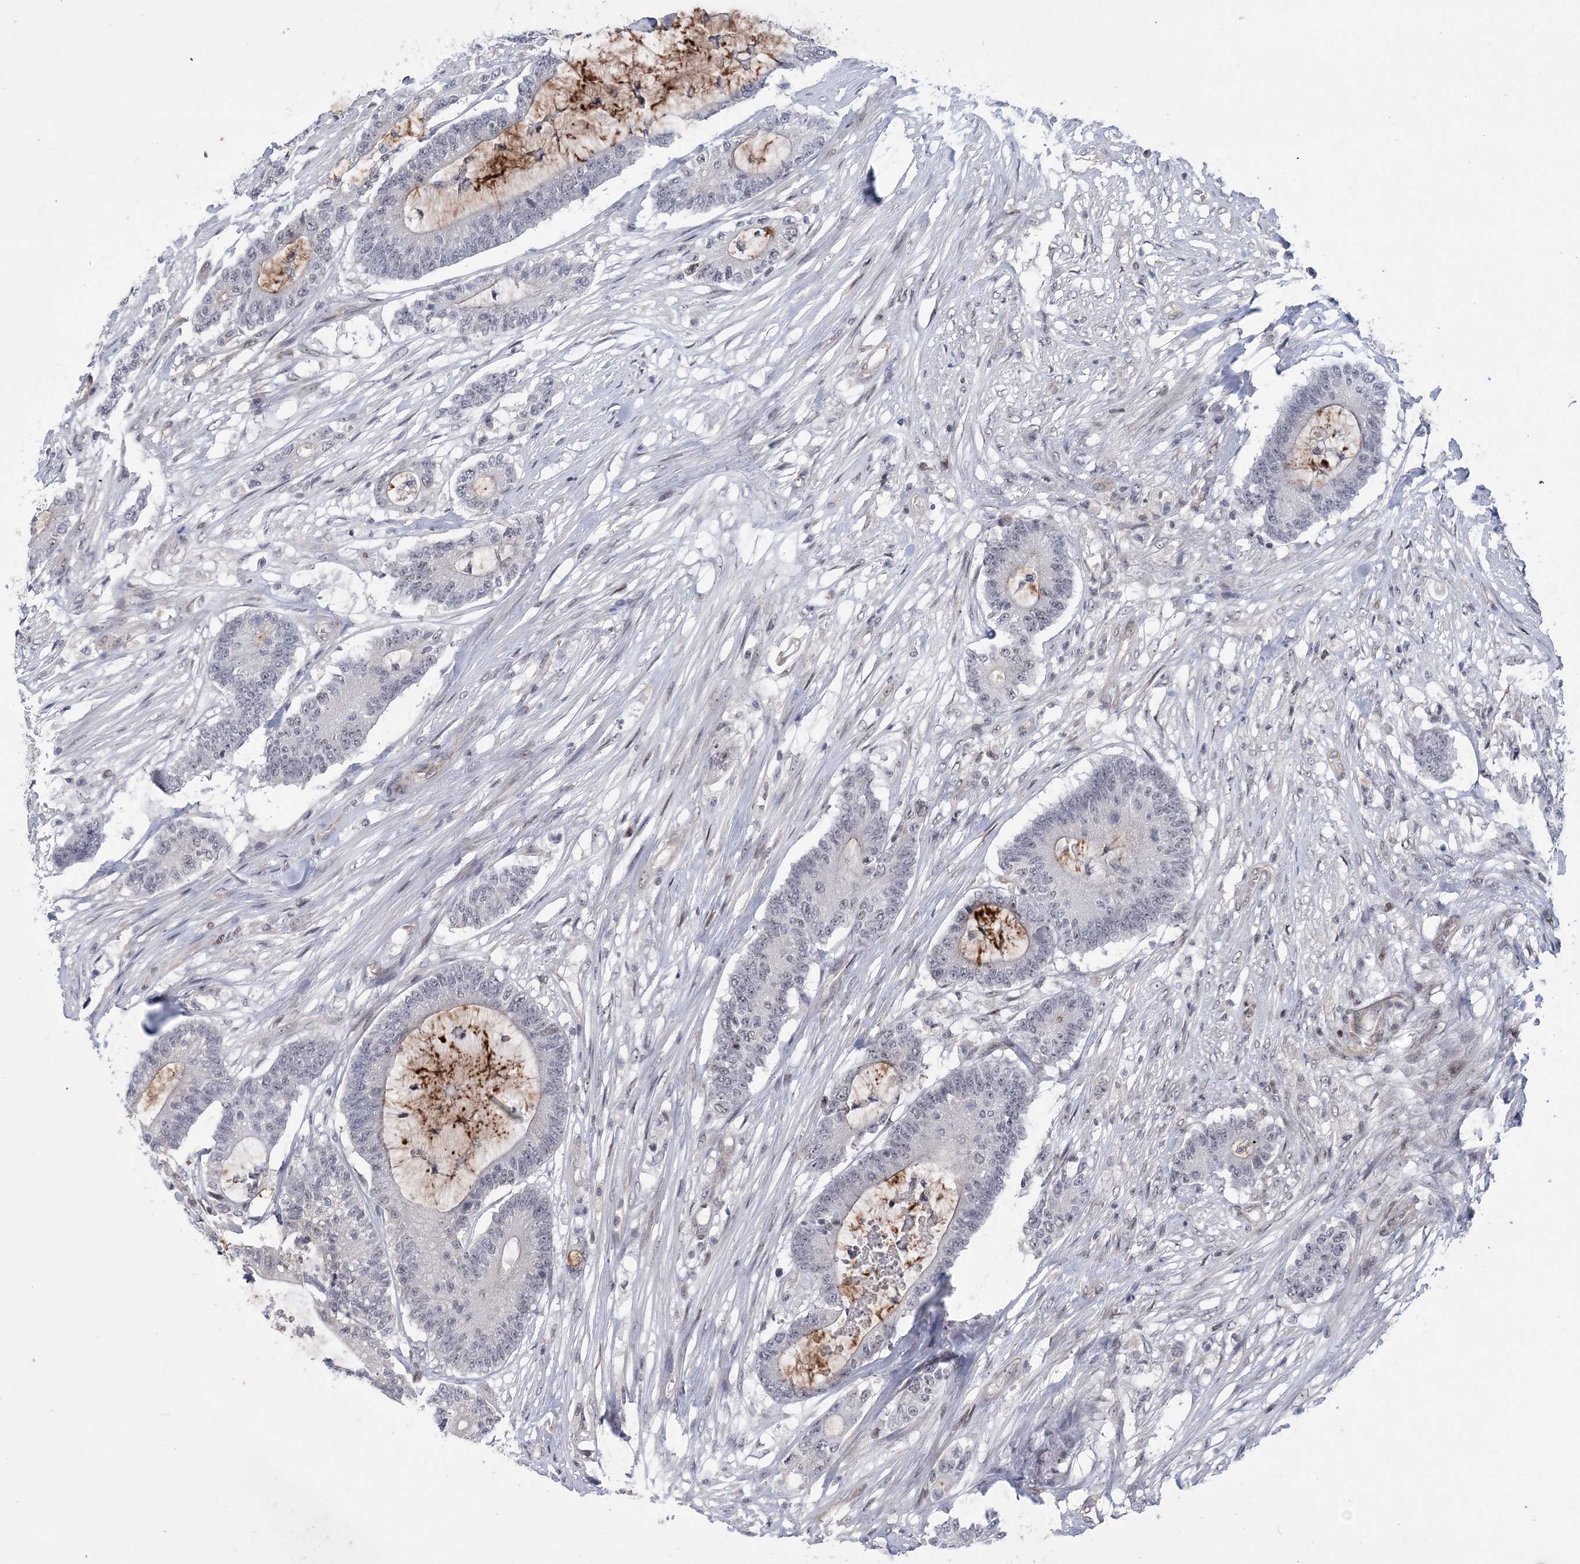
{"staining": {"intensity": "negative", "quantity": "none", "location": "none"}, "tissue": "colorectal cancer", "cell_type": "Tumor cells", "image_type": "cancer", "snomed": [{"axis": "morphology", "description": "Adenocarcinoma, NOS"}, {"axis": "topography", "description": "Colon"}], "caption": "There is no significant positivity in tumor cells of colorectal cancer (adenocarcinoma). (DAB (3,3'-diaminobenzidine) immunohistochemistry (IHC), high magnification).", "gene": "HOMEZ", "patient": {"sex": "female", "age": 84}}